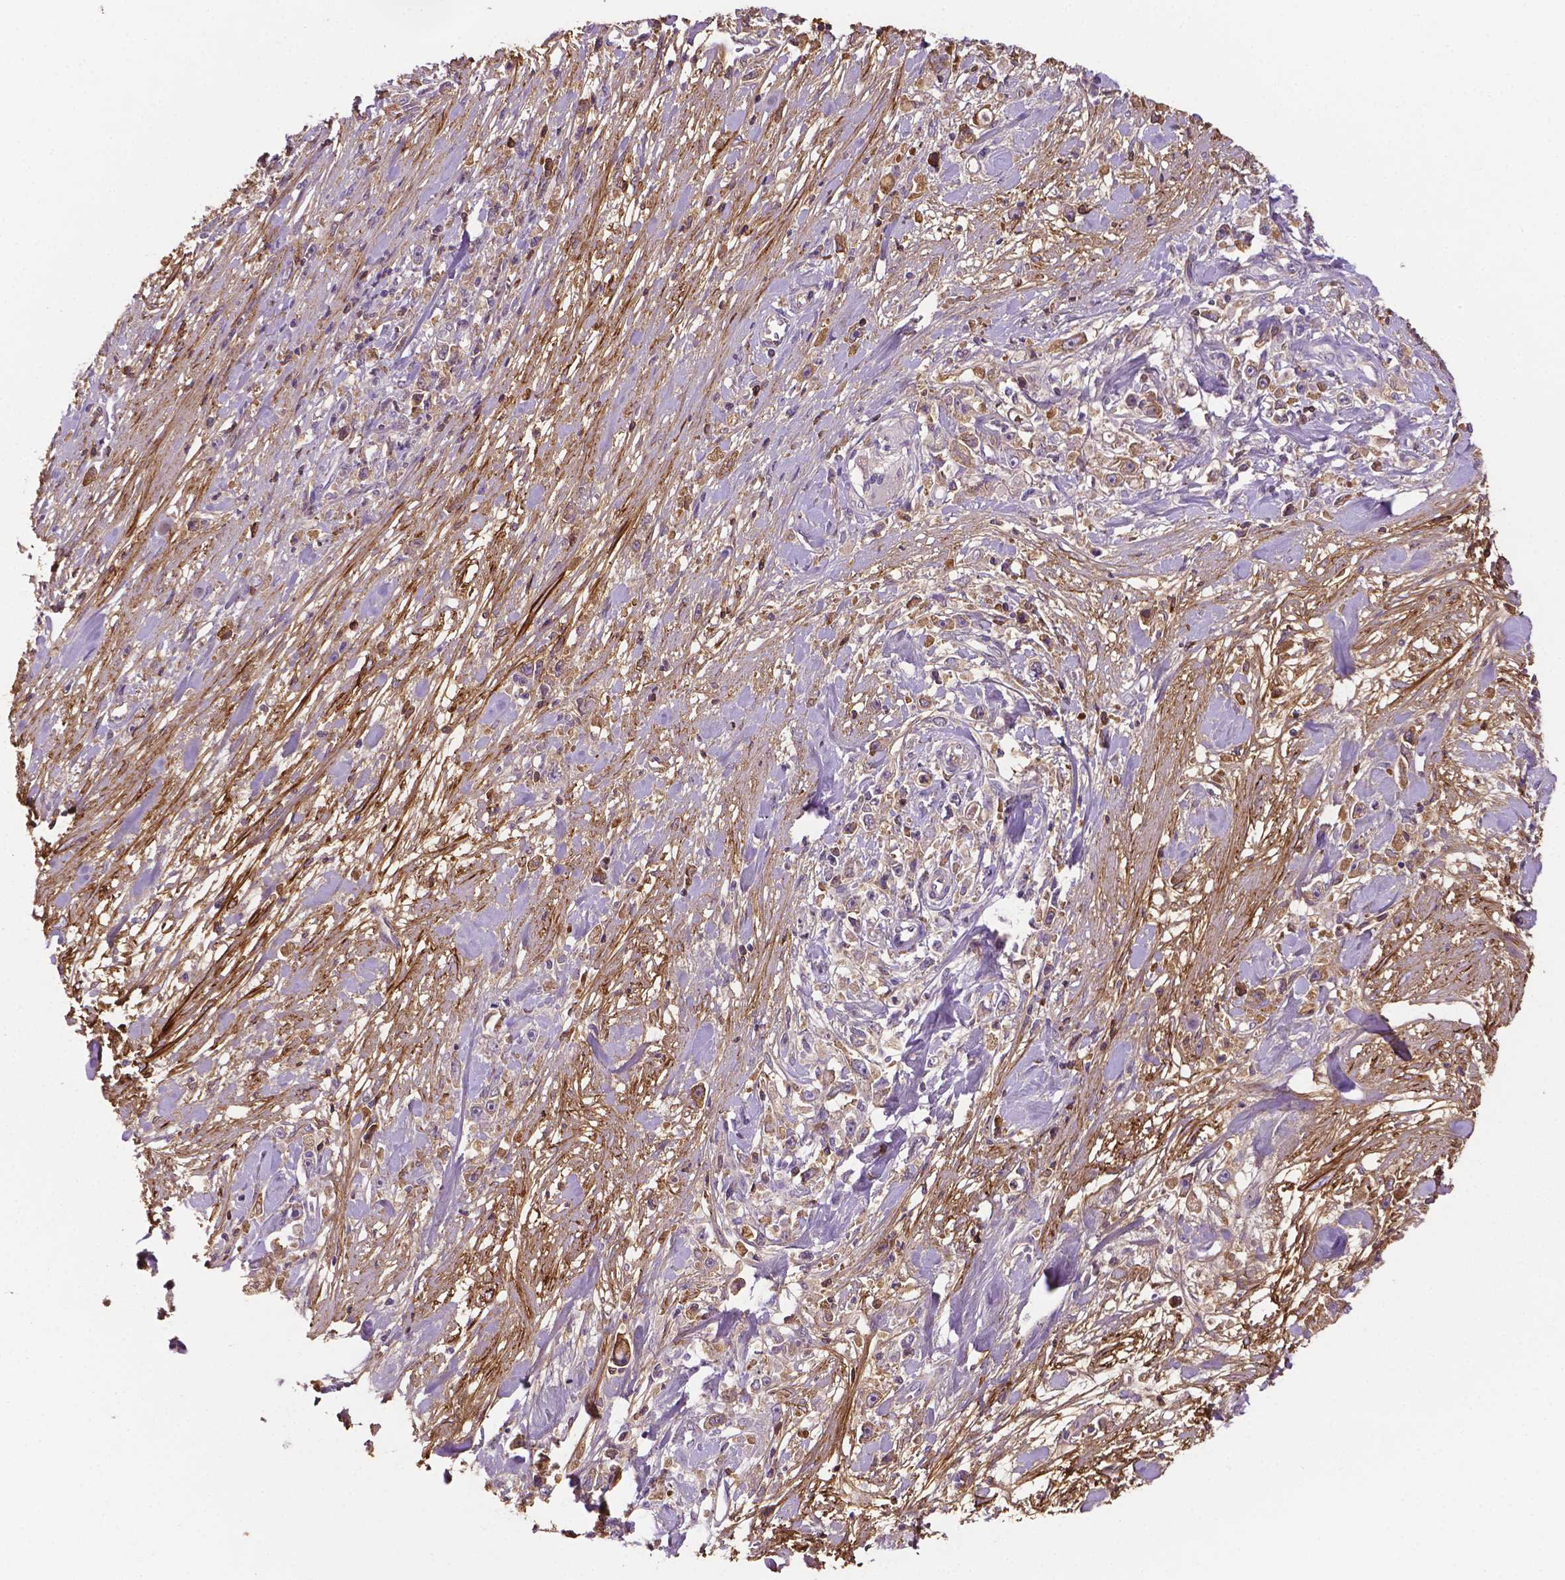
{"staining": {"intensity": "weak", "quantity": "25%-75%", "location": "cytoplasmic/membranous"}, "tissue": "stomach cancer", "cell_type": "Tumor cells", "image_type": "cancer", "snomed": [{"axis": "morphology", "description": "Adenocarcinoma, NOS"}, {"axis": "topography", "description": "Stomach"}], "caption": "Immunohistochemistry (IHC) staining of stomach cancer (adenocarcinoma), which shows low levels of weak cytoplasmic/membranous expression in approximately 25%-75% of tumor cells indicating weak cytoplasmic/membranous protein positivity. The staining was performed using DAB (brown) for protein detection and nuclei were counterstained in hematoxylin (blue).", "gene": "FBLN1", "patient": {"sex": "female", "age": 59}}